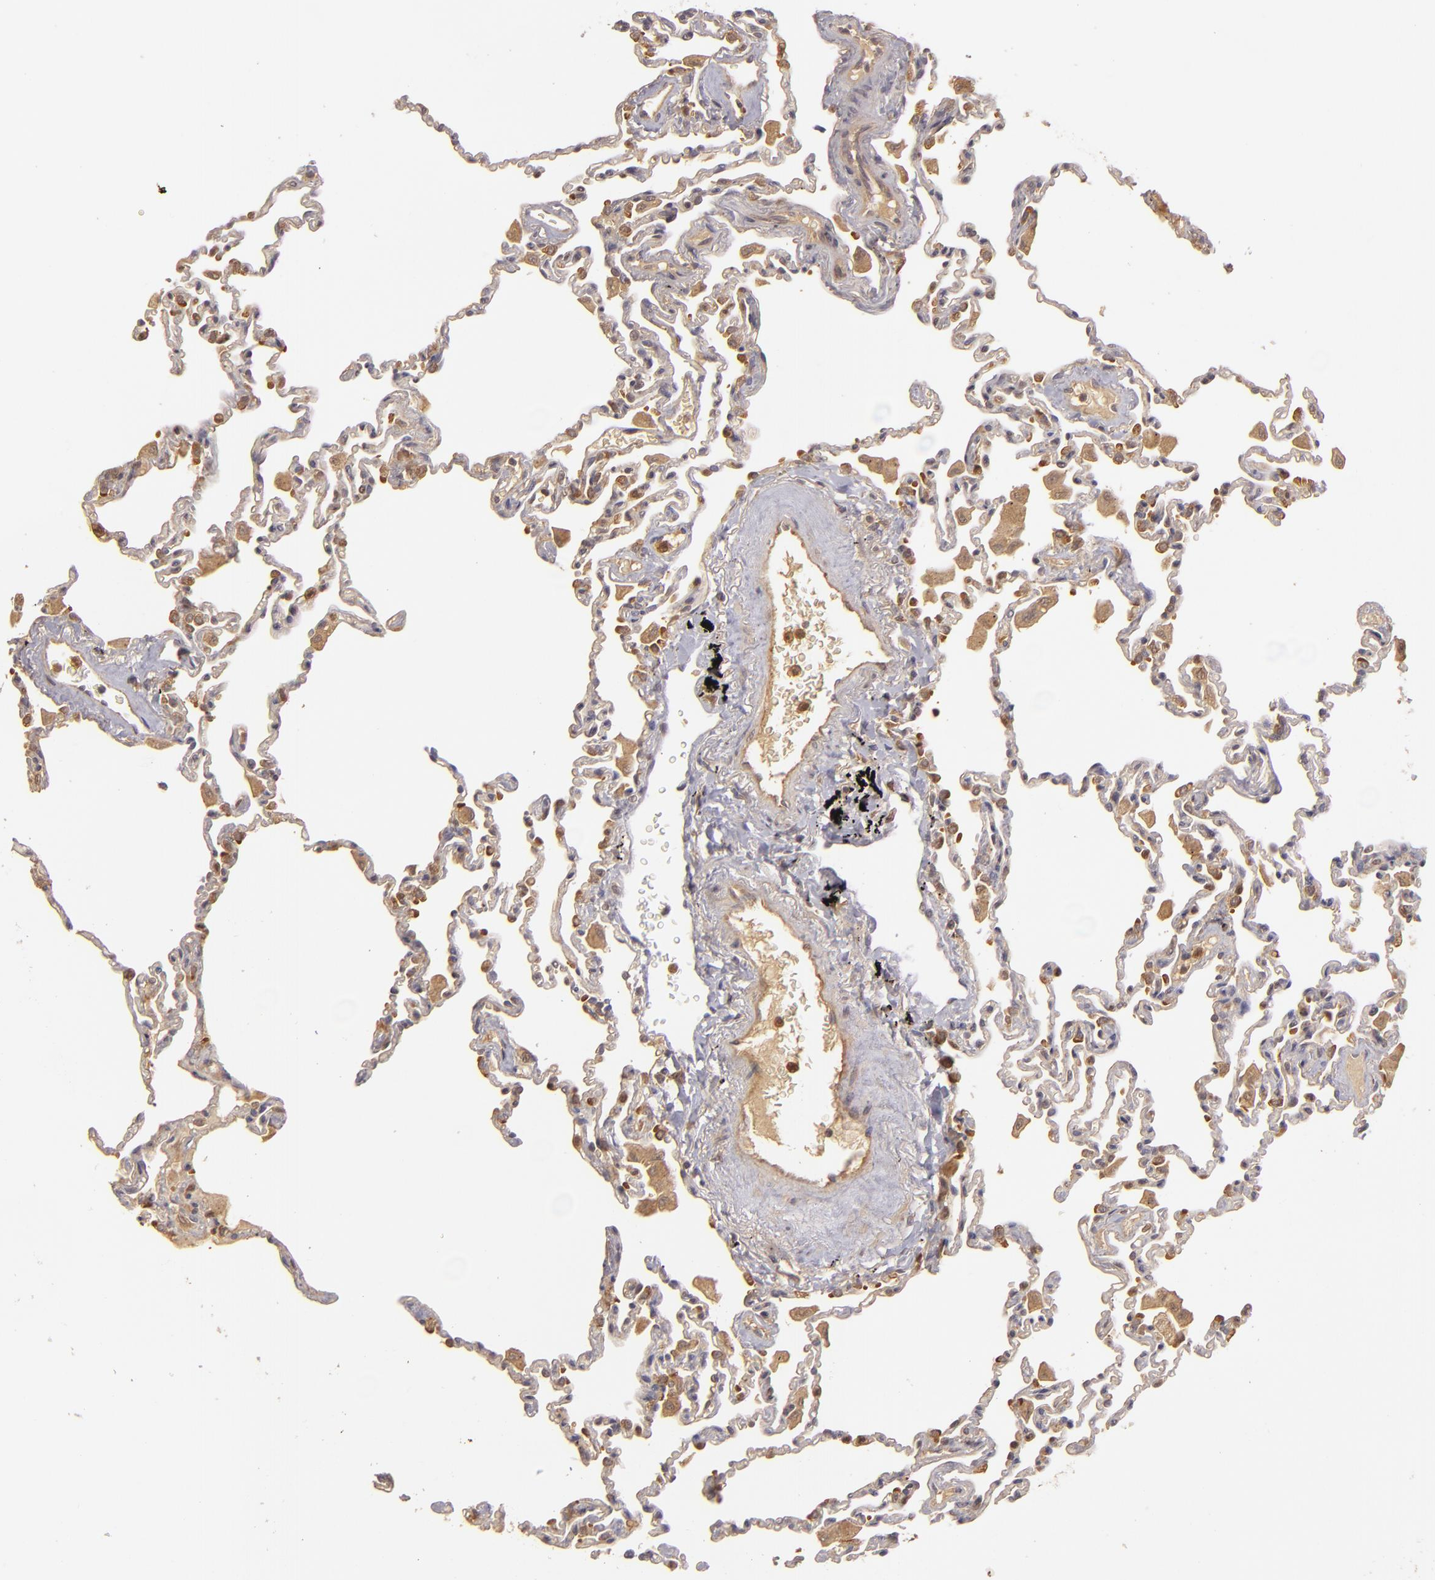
{"staining": {"intensity": "strong", "quantity": ">75%", "location": "cytoplasmic/membranous"}, "tissue": "lung", "cell_type": "Alveolar cells", "image_type": "normal", "snomed": [{"axis": "morphology", "description": "Normal tissue, NOS"}, {"axis": "topography", "description": "Lung"}], "caption": "High-magnification brightfield microscopy of benign lung stained with DAB (3,3'-diaminobenzidine) (brown) and counterstained with hematoxylin (blue). alveolar cells exhibit strong cytoplasmic/membranous positivity is seen in about>75% of cells. The protein is shown in brown color, while the nuclei are stained blue.", "gene": "PRKCD", "patient": {"sex": "male", "age": 59}}